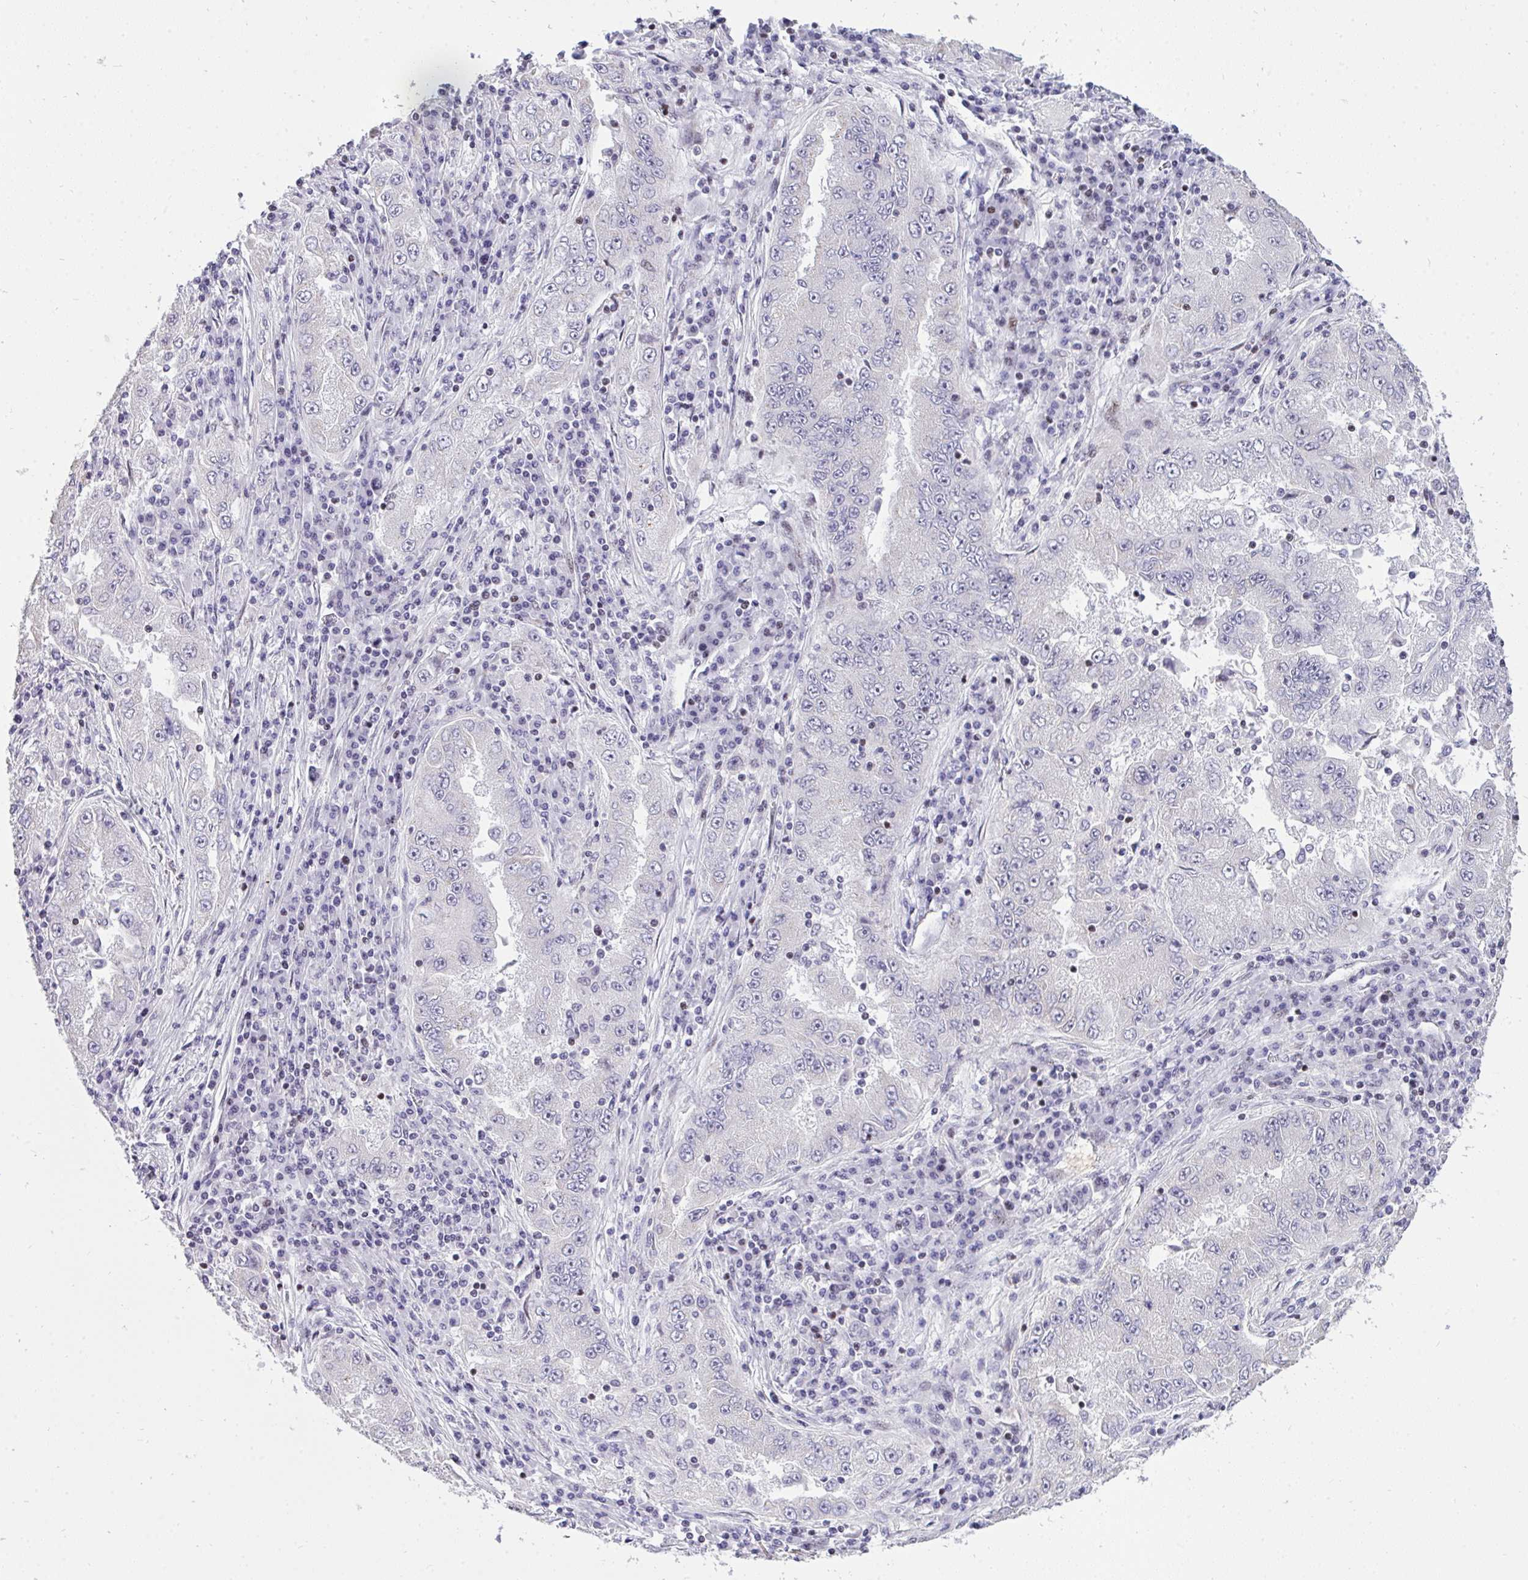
{"staining": {"intensity": "negative", "quantity": "none", "location": "none"}, "tissue": "lung cancer", "cell_type": "Tumor cells", "image_type": "cancer", "snomed": [{"axis": "morphology", "description": "Adenocarcinoma, NOS"}, {"axis": "morphology", "description": "Adenocarcinoma primary or metastatic"}, {"axis": "topography", "description": "Lung"}], "caption": "Histopathology image shows no significant protein expression in tumor cells of lung cancer (adenocarcinoma).", "gene": "PLPPR3", "patient": {"sex": "male", "age": 74}}